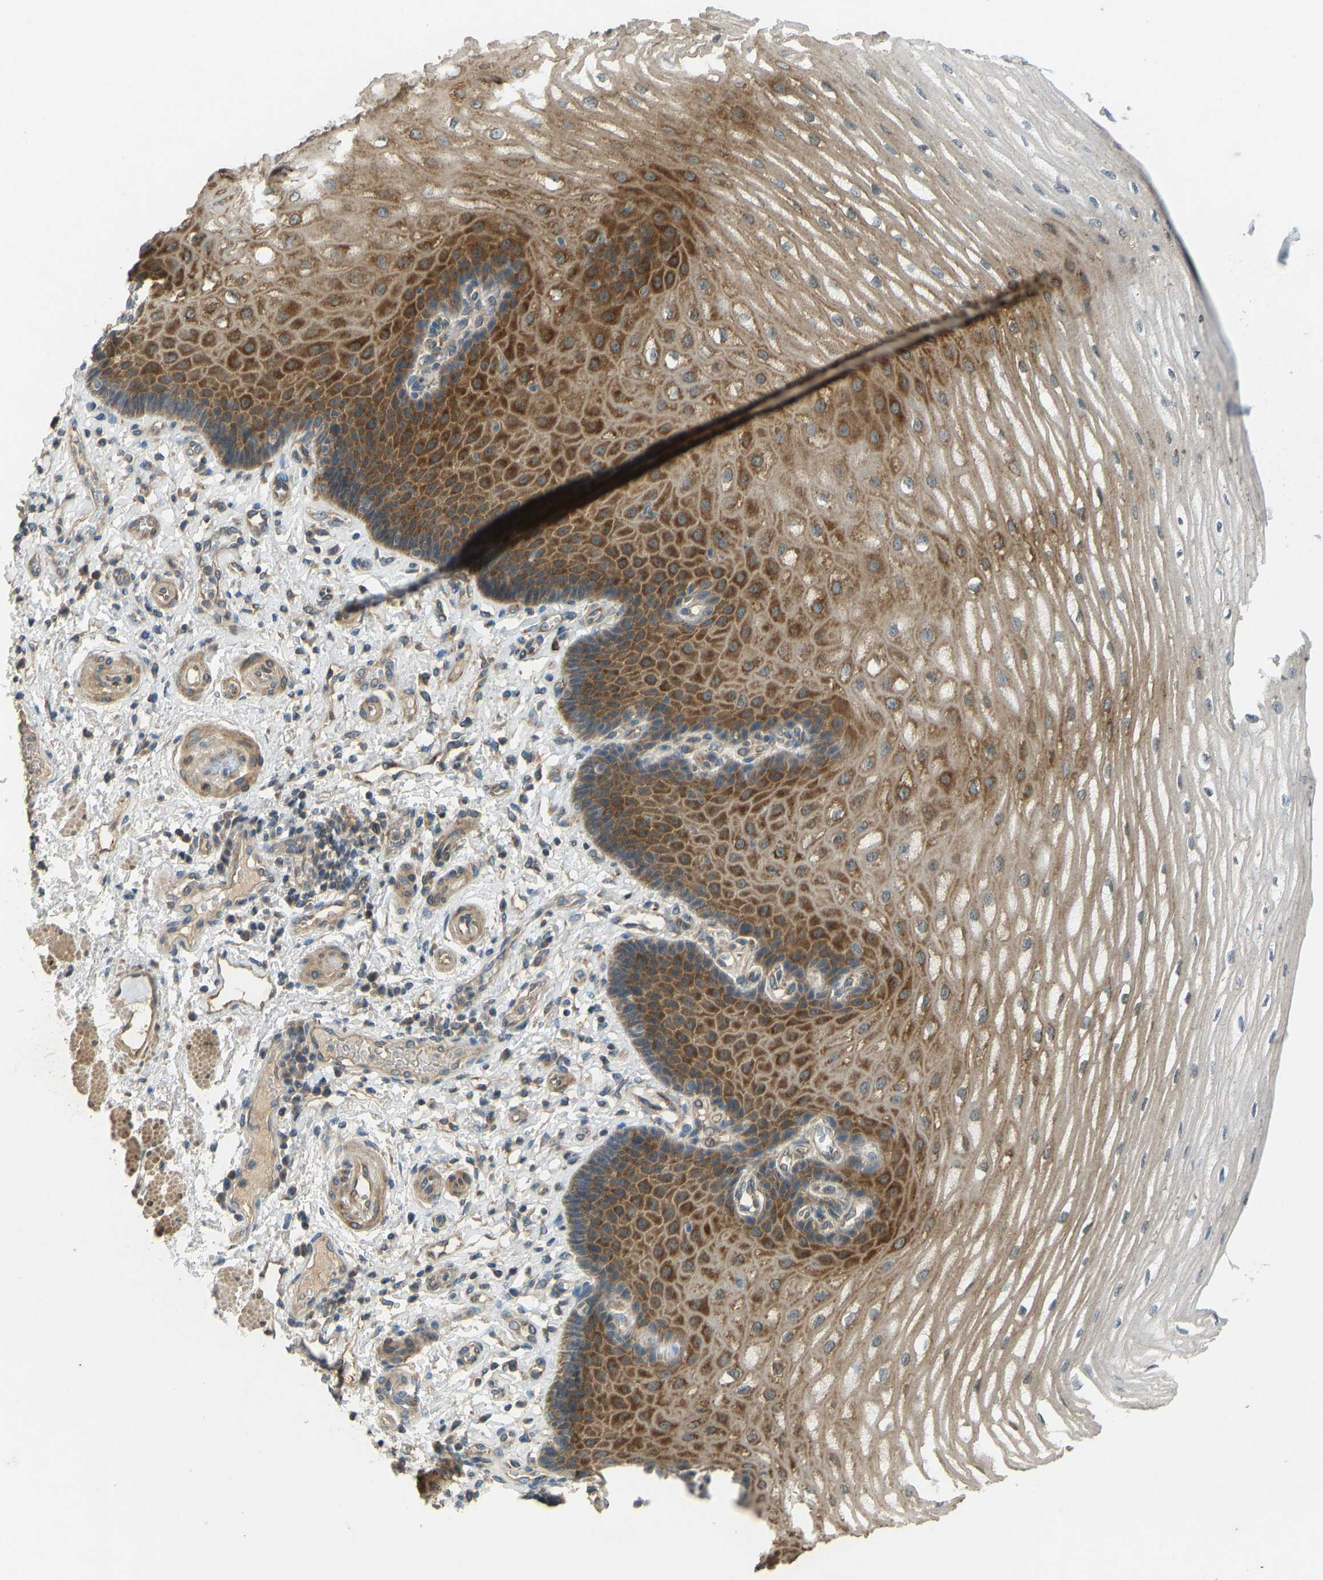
{"staining": {"intensity": "strong", "quantity": ">75%", "location": "cytoplasmic/membranous"}, "tissue": "esophagus", "cell_type": "Squamous epithelial cells", "image_type": "normal", "snomed": [{"axis": "morphology", "description": "Normal tissue, NOS"}, {"axis": "topography", "description": "Esophagus"}], "caption": "Squamous epithelial cells exhibit high levels of strong cytoplasmic/membranous expression in about >75% of cells in normal esophagus. Nuclei are stained in blue.", "gene": "STAU2", "patient": {"sex": "male", "age": 54}}